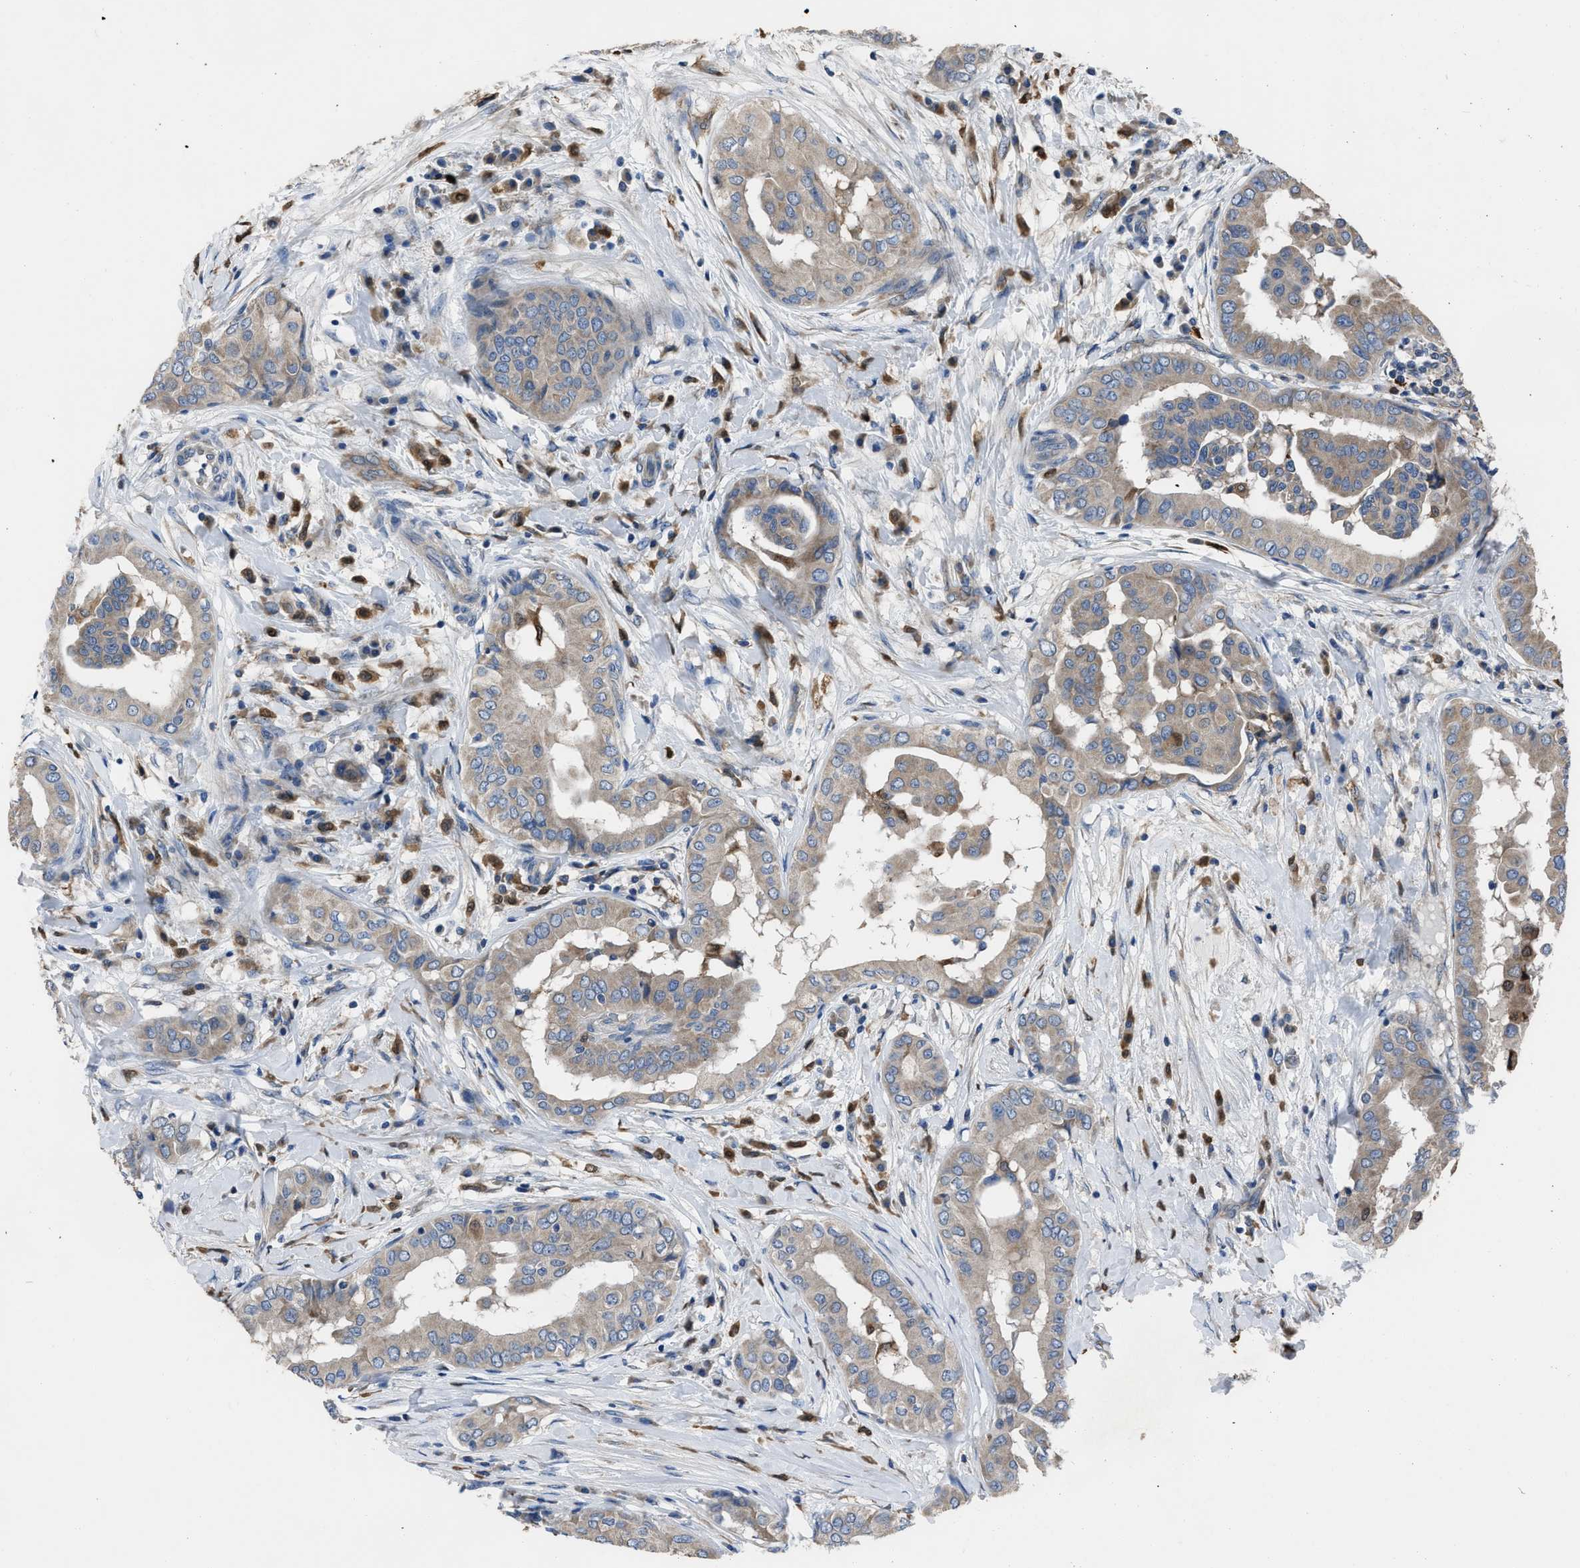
{"staining": {"intensity": "weak", "quantity": ">75%", "location": "cytoplasmic/membranous"}, "tissue": "thyroid cancer", "cell_type": "Tumor cells", "image_type": "cancer", "snomed": [{"axis": "morphology", "description": "Papillary adenocarcinoma, NOS"}, {"axis": "topography", "description": "Thyroid gland"}], "caption": "Thyroid cancer (papillary adenocarcinoma) stained with immunohistochemistry shows weak cytoplasmic/membranous positivity in approximately >75% of tumor cells.", "gene": "ANGPT1", "patient": {"sex": "male", "age": 33}}